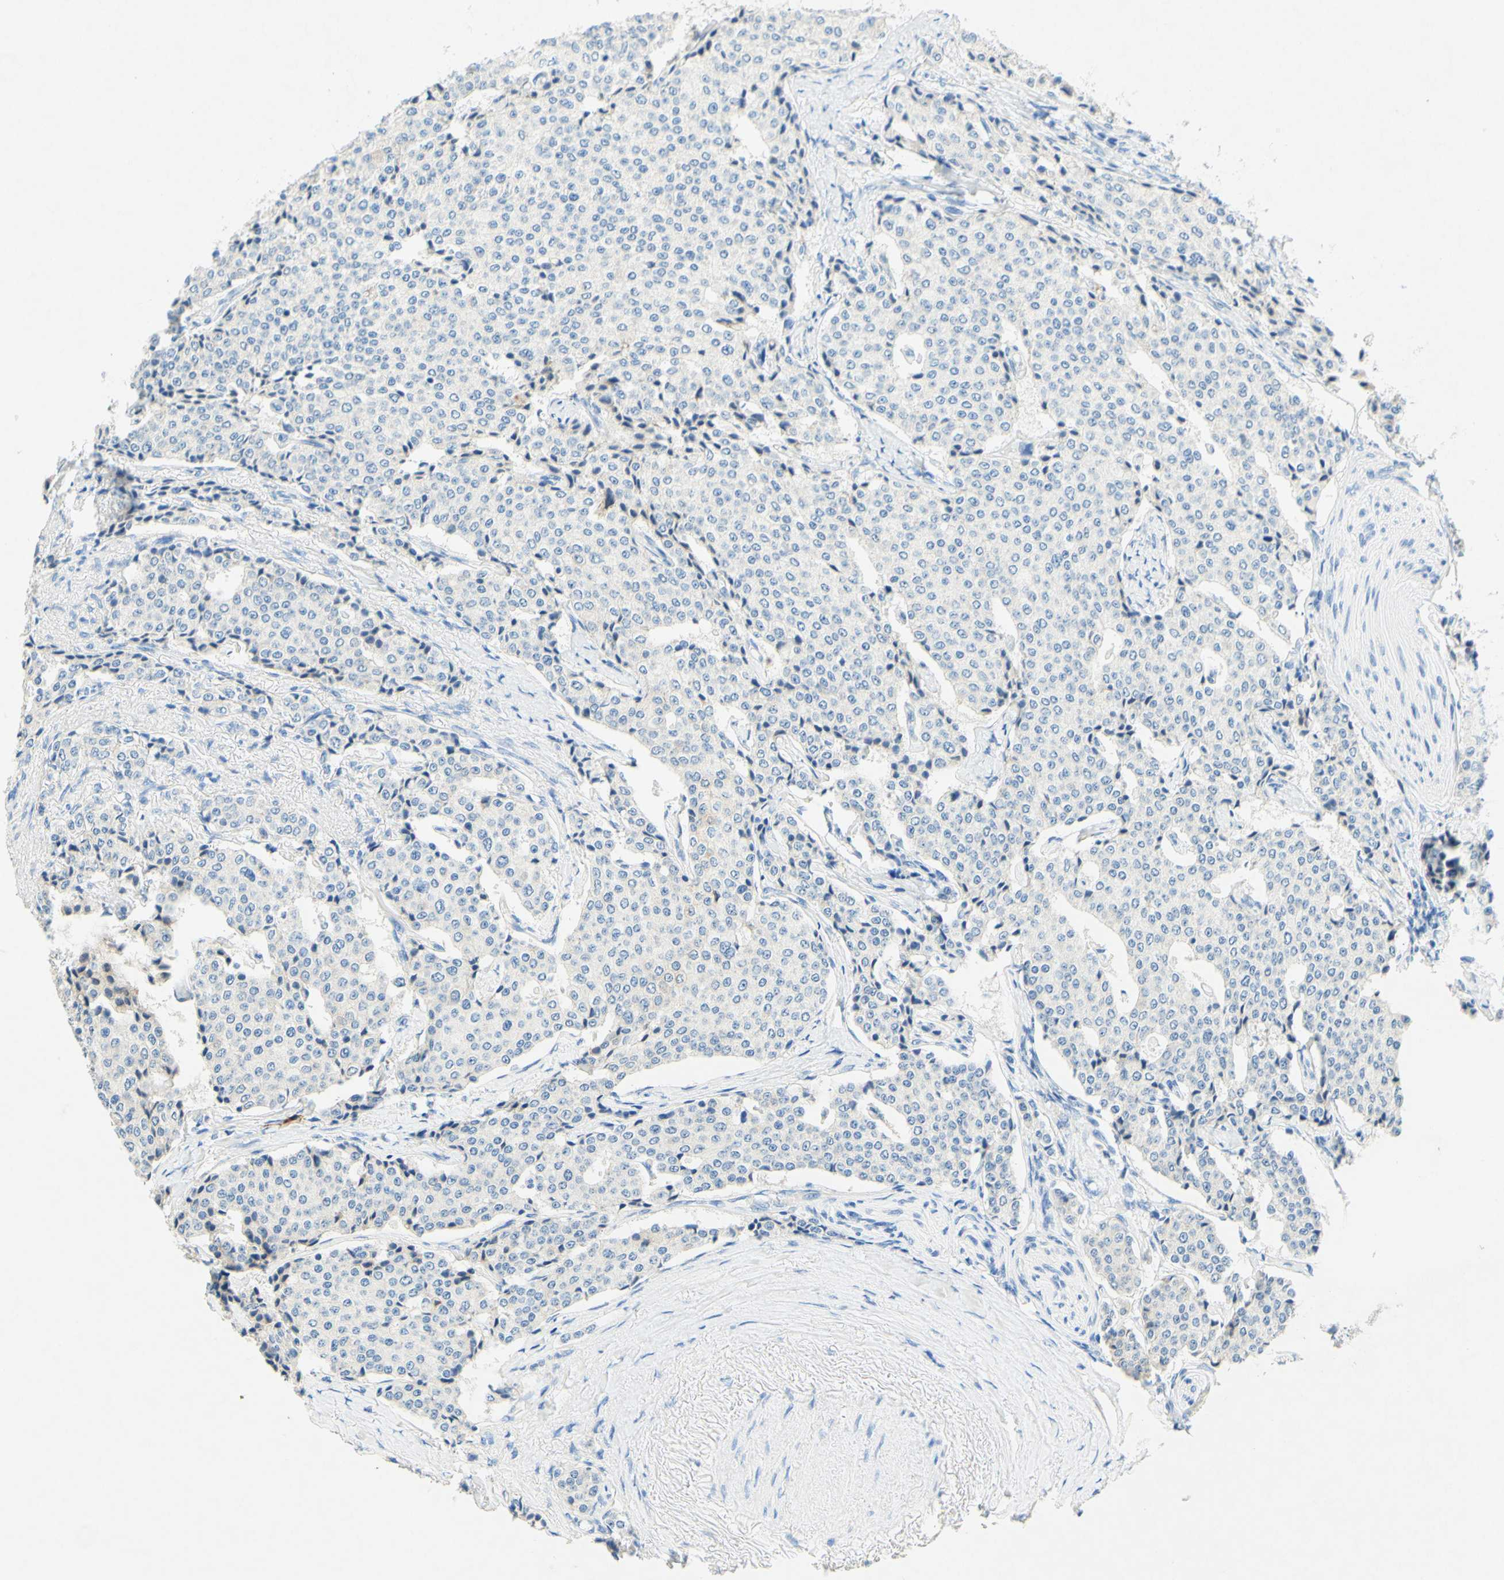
{"staining": {"intensity": "negative", "quantity": "none", "location": "none"}, "tissue": "carcinoid", "cell_type": "Tumor cells", "image_type": "cancer", "snomed": [{"axis": "morphology", "description": "Carcinoid, malignant, NOS"}, {"axis": "topography", "description": "Colon"}], "caption": "A photomicrograph of carcinoid (malignant) stained for a protein displays no brown staining in tumor cells.", "gene": "SLC46A1", "patient": {"sex": "female", "age": 61}}